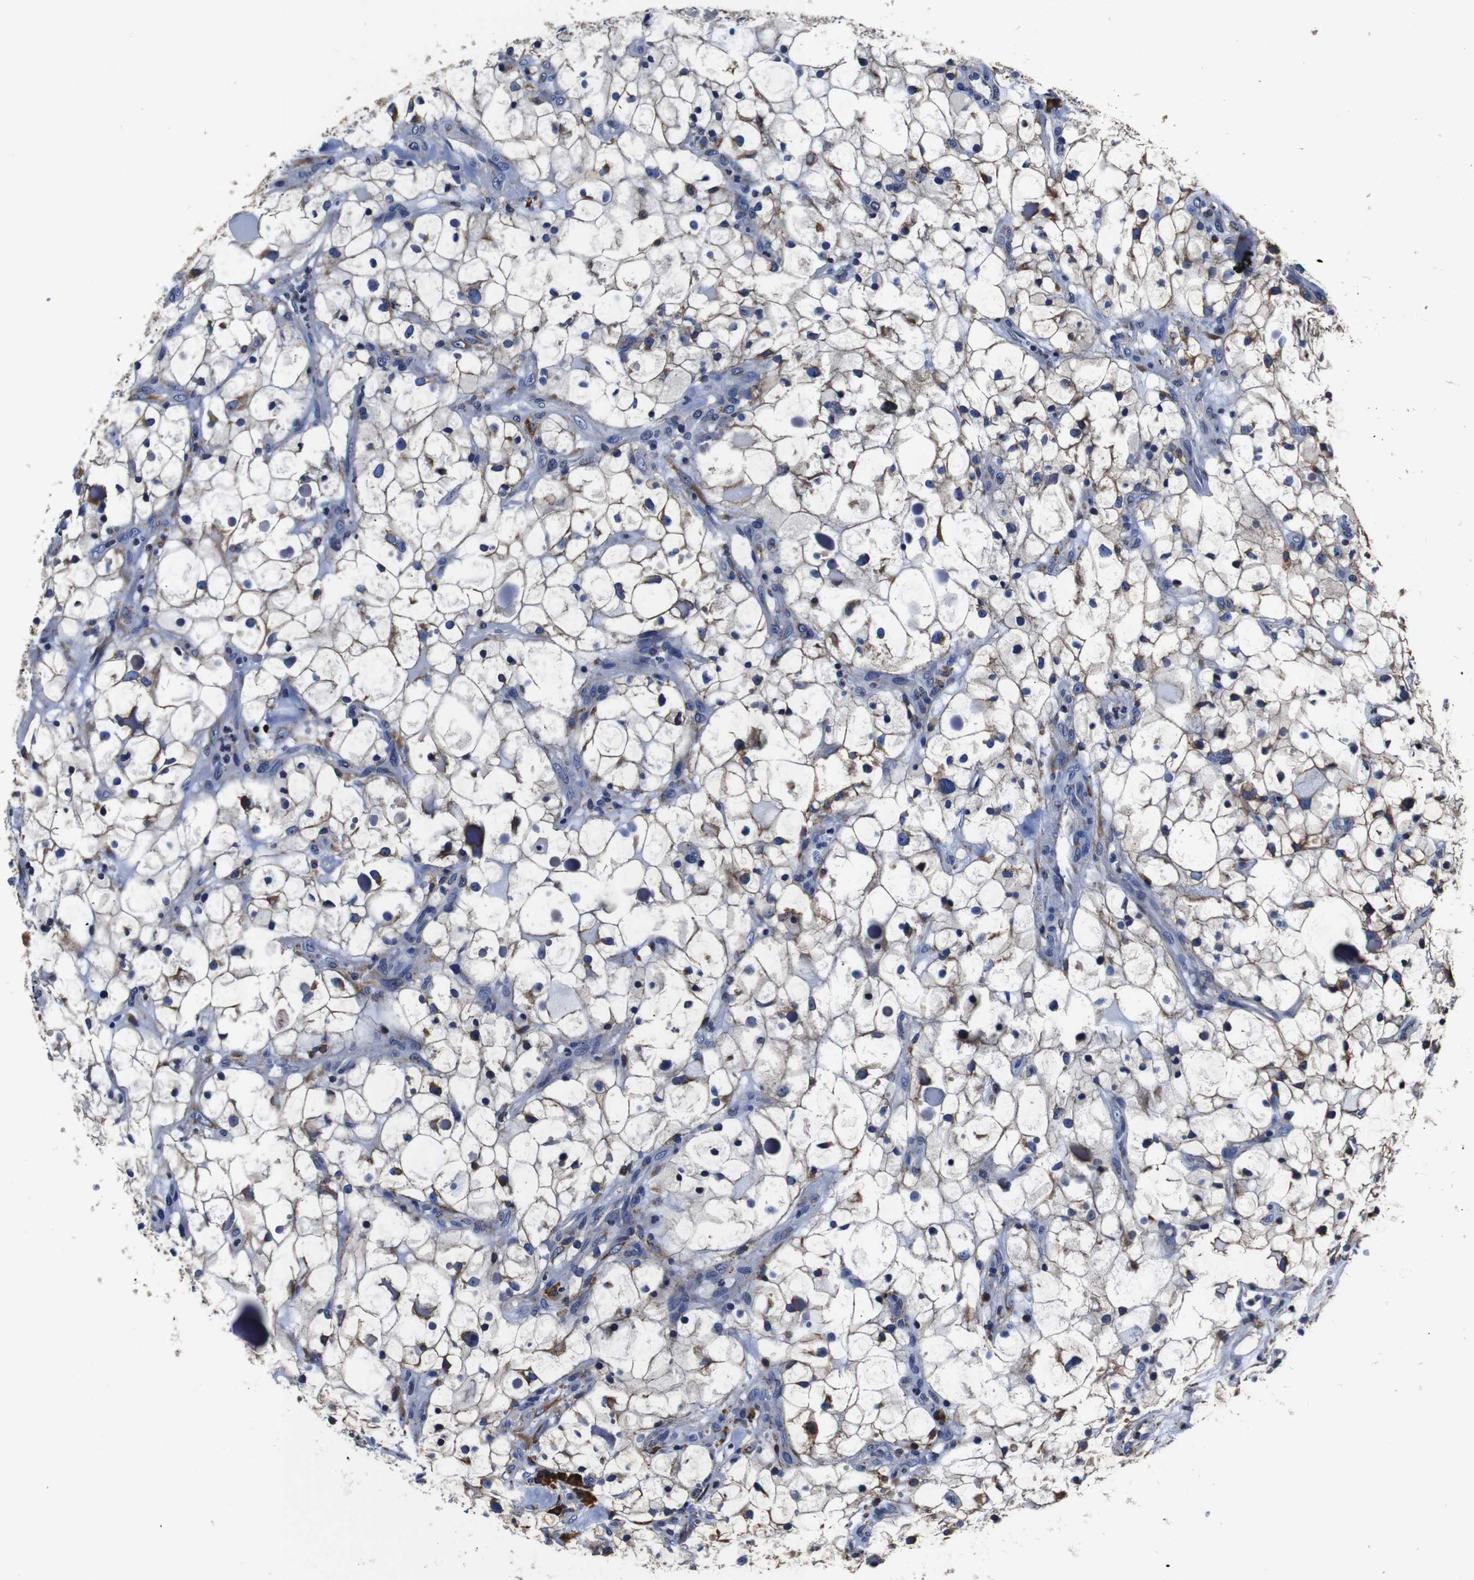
{"staining": {"intensity": "moderate", "quantity": ">75%", "location": "cytoplasmic/membranous"}, "tissue": "renal cancer", "cell_type": "Tumor cells", "image_type": "cancer", "snomed": [{"axis": "morphology", "description": "Adenocarcinoma, NOS"}, {"axis": "topography", "description": "Kidney"}], "caption": "DAB immunohistochemical staining of renal cancer (adenocarcinoma) demonstrates moderate cytoplasmic/membranous protein staining in approximately >75% of tumor cells.", "gene": "PPIB", "patient": {"sex": "female", "age": 60}}